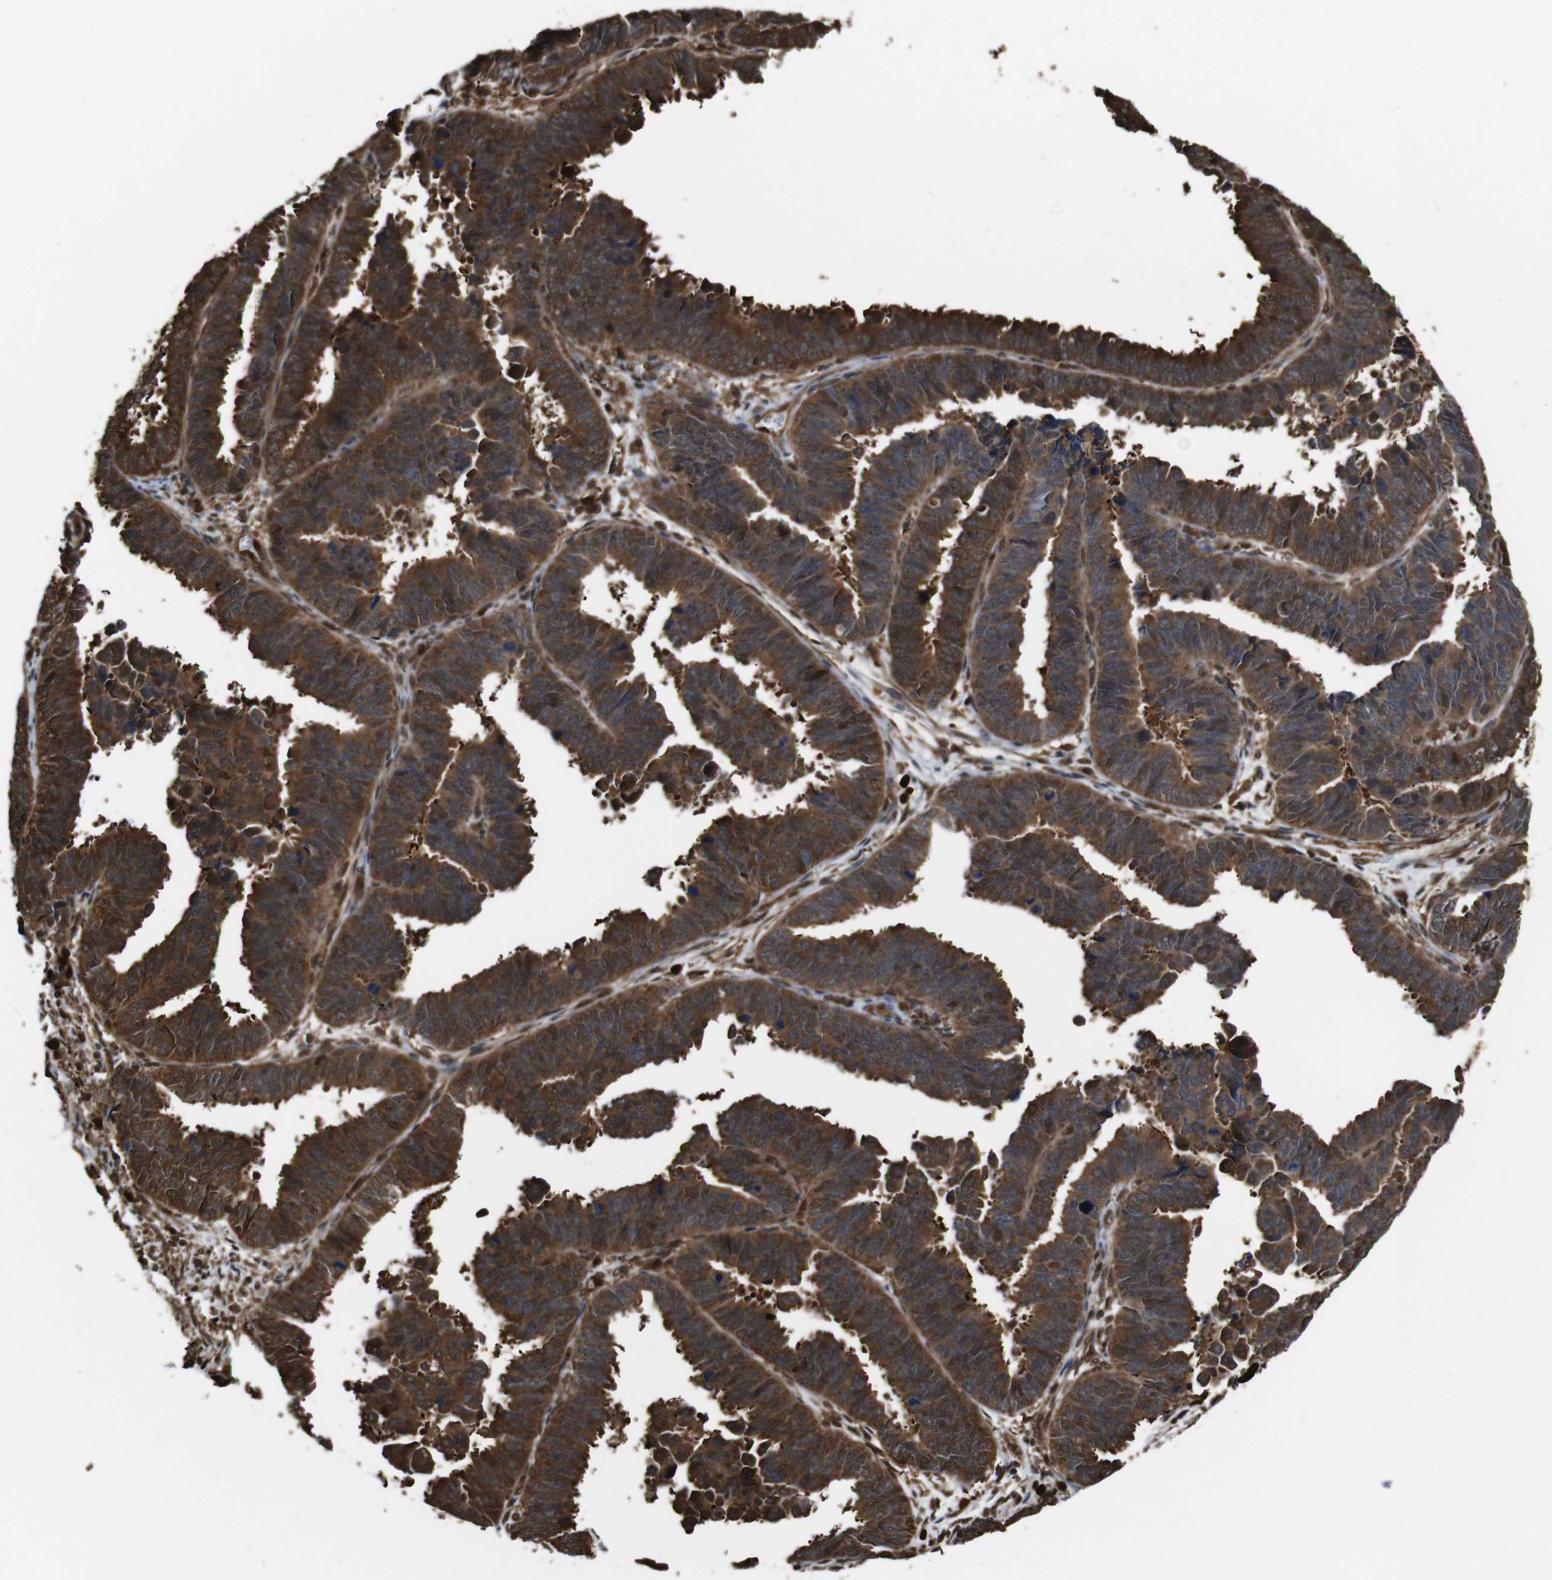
{"staining": {"intensity": "strong", "quantity": ">75%", "location": "cytoplasmic/membranous,nuclear"}, "tissue": "endometrial cancer", "cell_type": "Tumor cells", "image_type": "cancer", "snomed": [{"axis": "morphology", "description": "Adenocarcinoma, NOS"}, {"axis": "topography", "description": "Endometrium"}], "caption": "A micrograph showing strong cytoplasmic/membranous and nuclear expression in approximately >75% of tumor cells in endometrial cancer (adenocarcinoma), as visualized by brown immunohistochemical staining.", "gene": "VCP", "patient": {"sex": "female", "age": 75}}